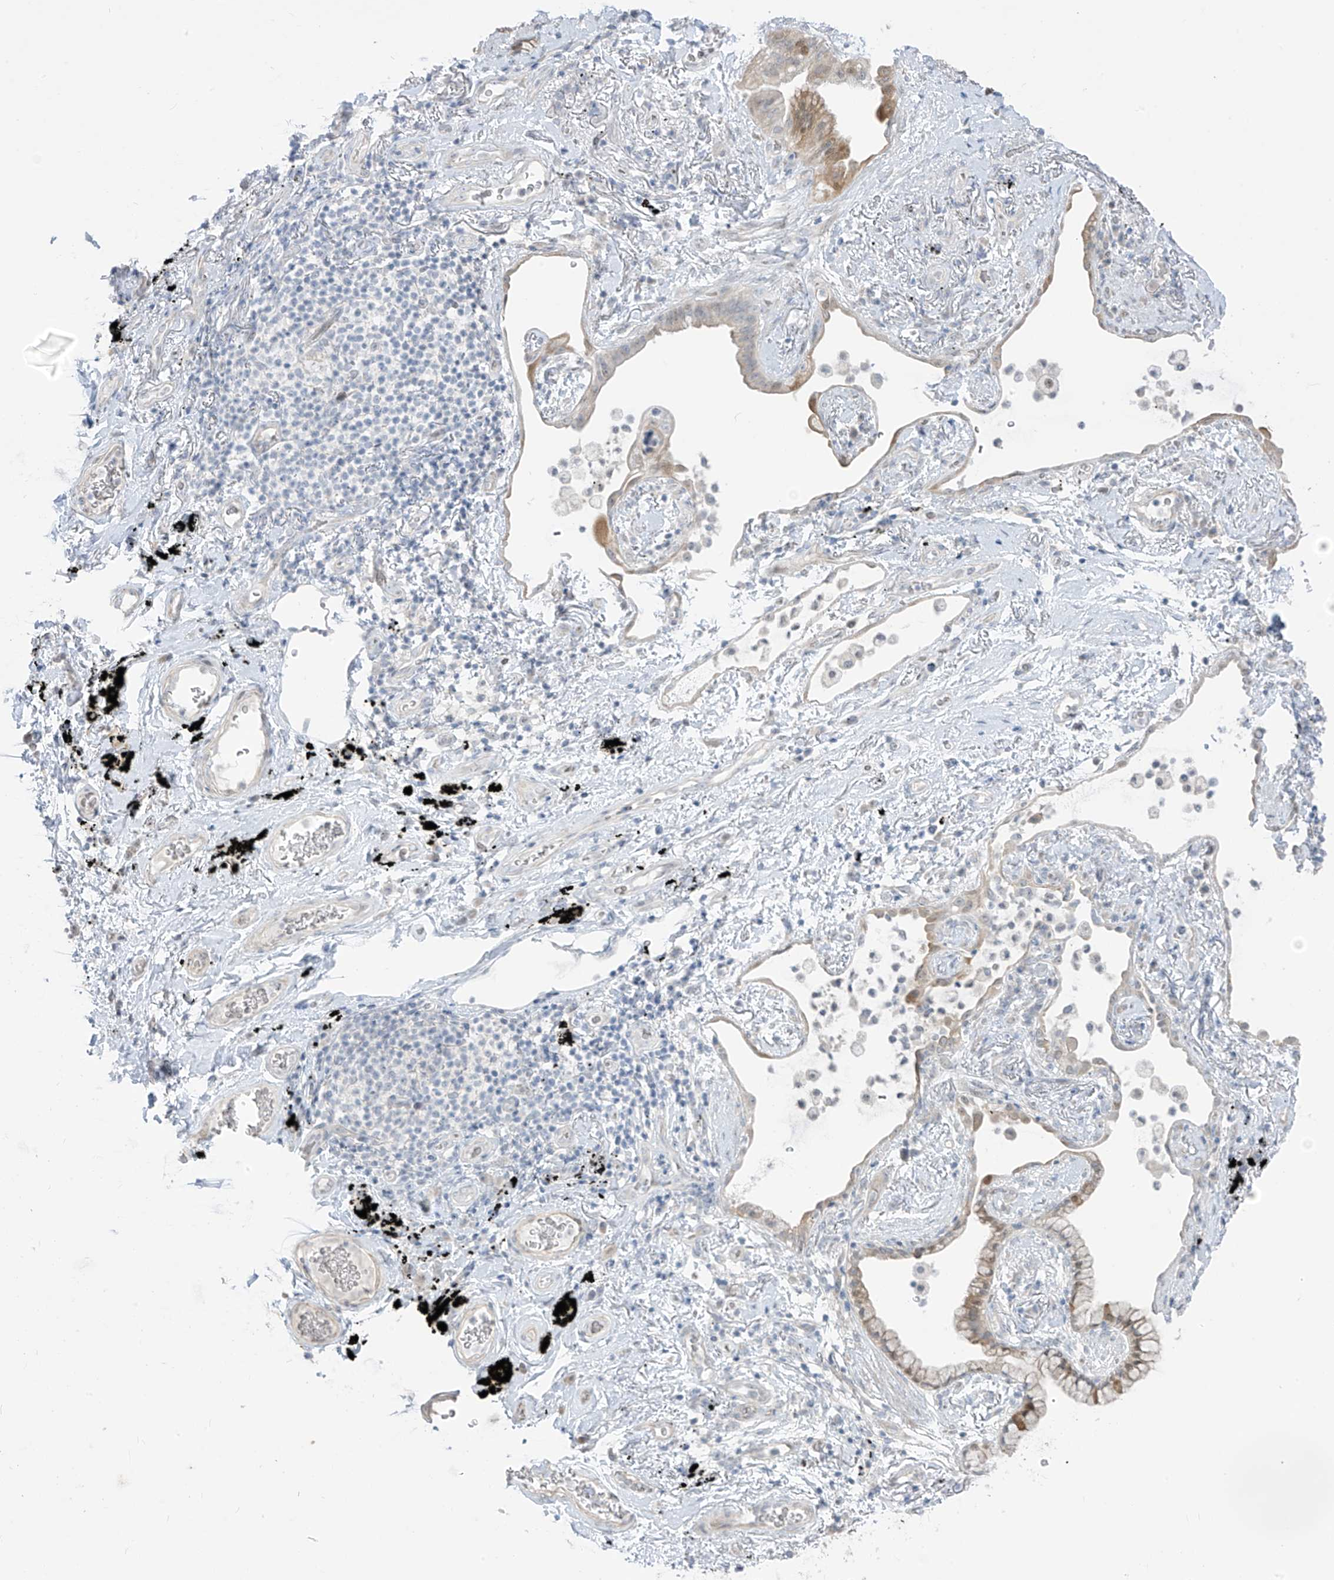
{"staining": {"intensity": "weak", "quantity": "<25%", "location": "cytoplasmic/membranous"}, "tissue": "lung cancer", "cell_type": "Tumor cells", "image_type": "cancer", "snomed": [{"axis": "morphology", "description": "Adenocarcinoma, NOS"}, {"axis": "topography", "description": "Lung"}], "caption": "Immunohistochemical staining of lung adenocarcinoma displays no significant expression in tumor cells.", "gene": "ASPRV1", "patient": {"sex": "female", "age": 70}}